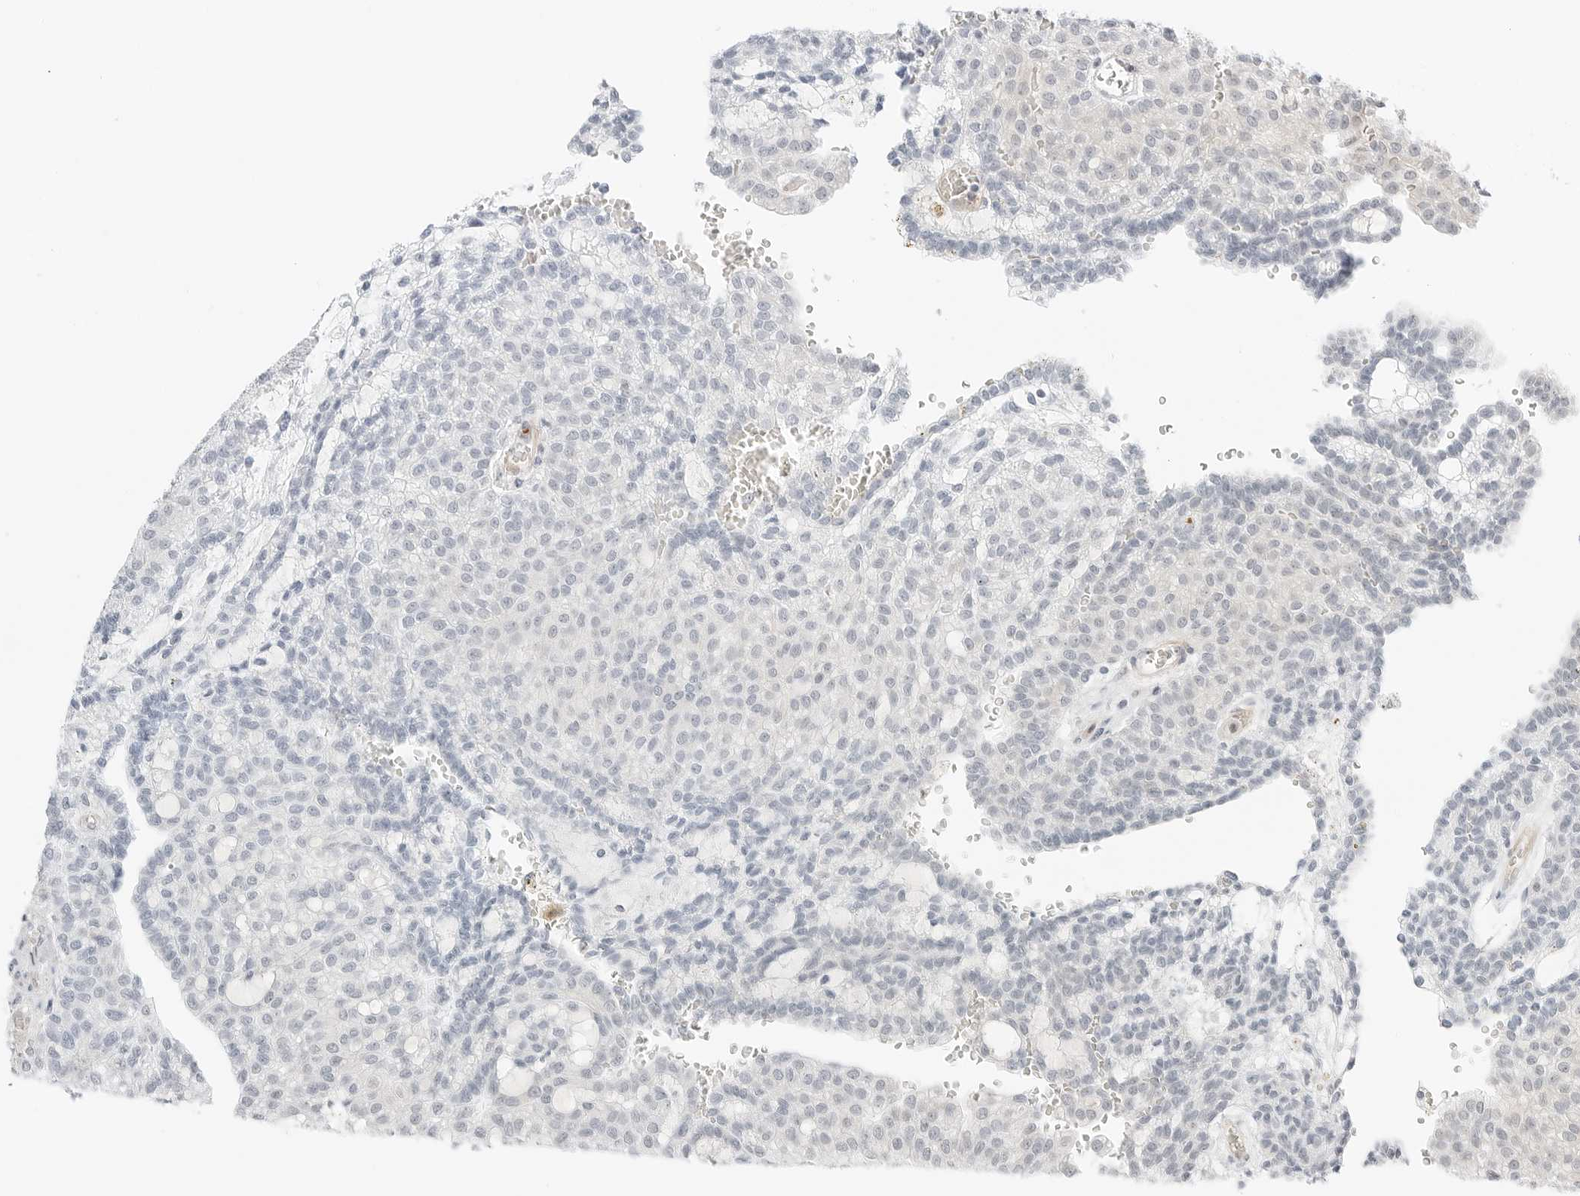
{"staining": {"intensity": "negative", "quantity": "none", "location": "none"}, "tissue": "renal cancer", "cell_type": "Tumor cells", "image_type": "cancer", "snomed": [{"axis": "morphology", "description": "Adenocarcinoma, NOS"}, {"axis": "topography", "description": "Kidney"}], "caption": "Tumor cells are negative for protein expression in human adenocarcinoma (renal).", "gene": "IQCC", "patient": {"sex": "male", "age": 63}}